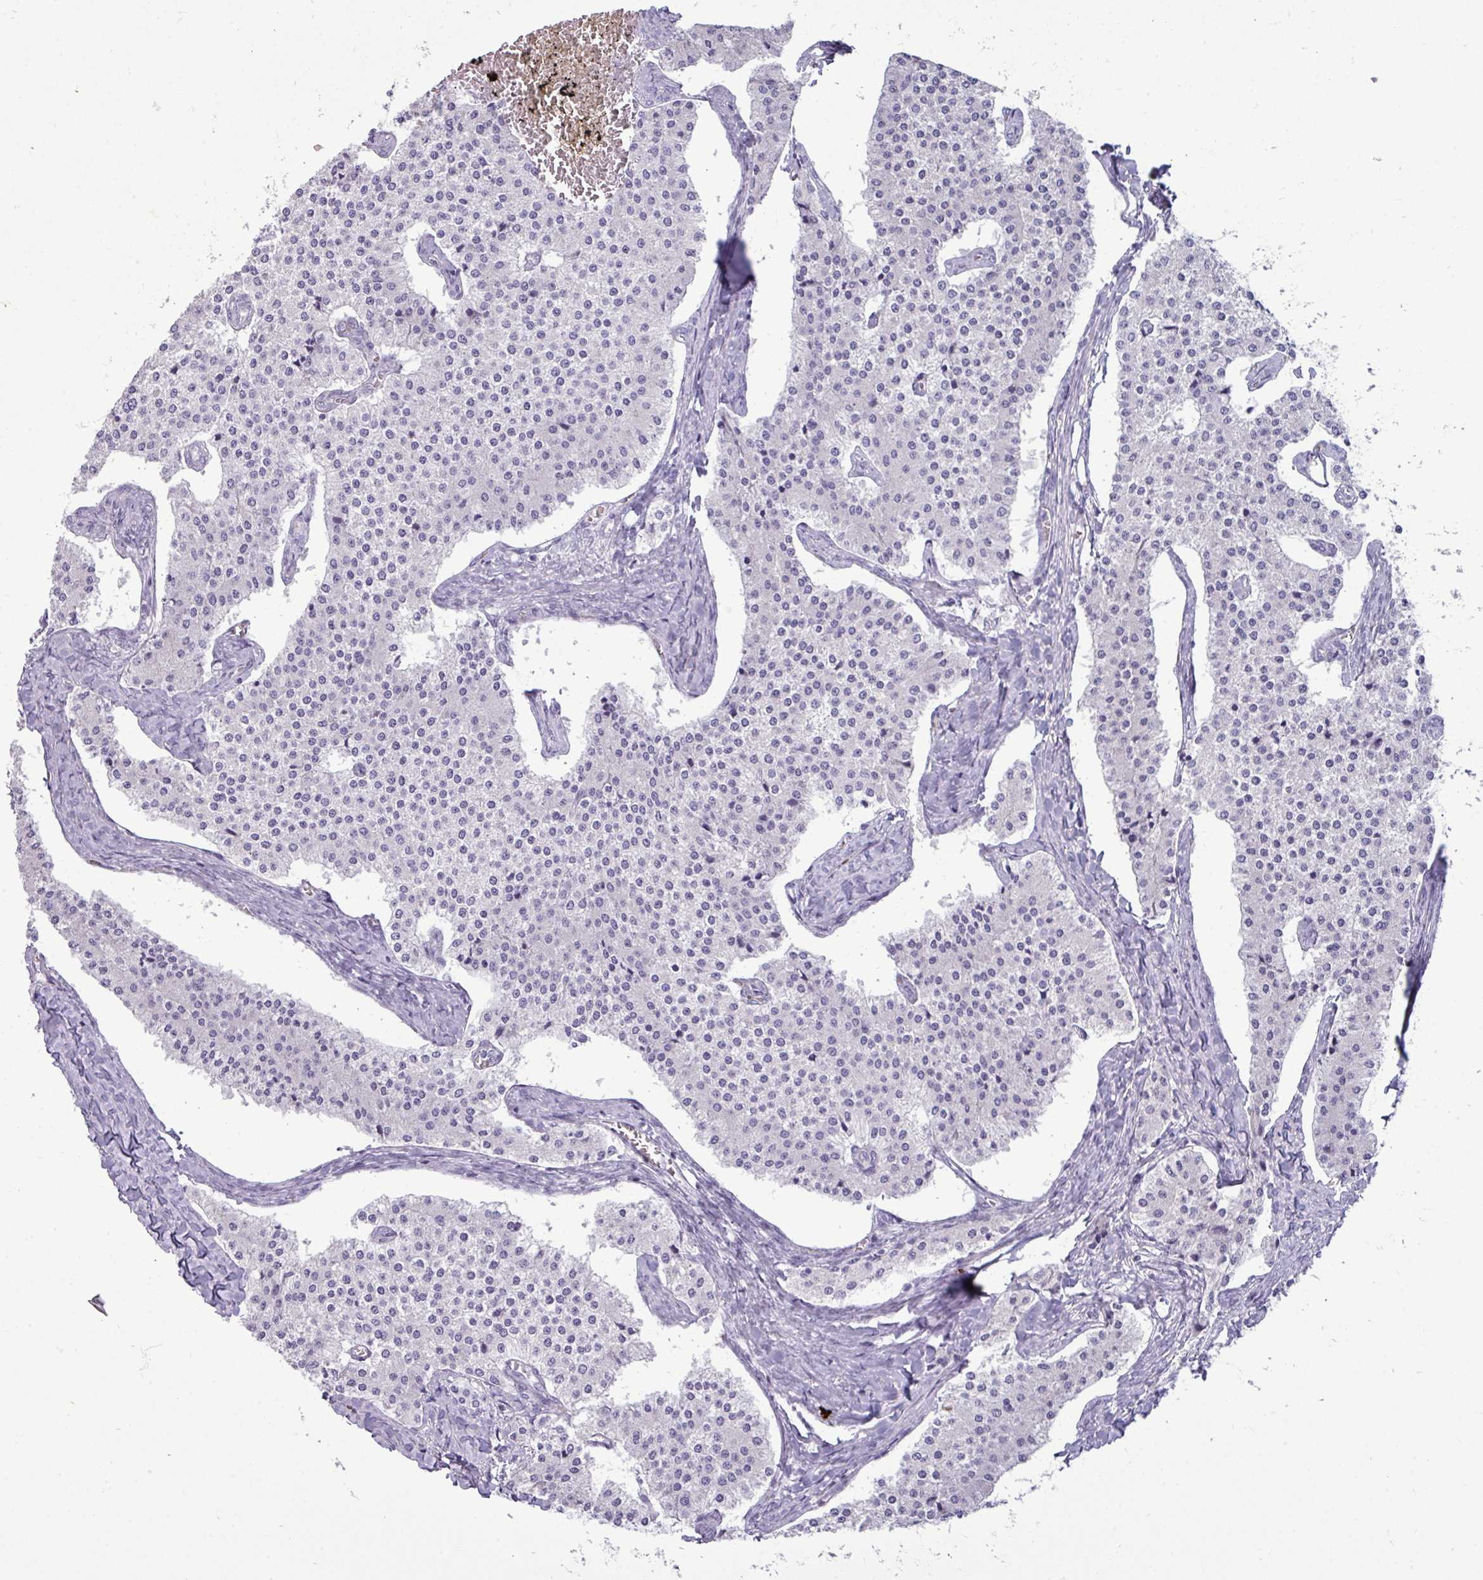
{"staining": {"intensity": "negative", "quantity": "none", "location": "none"}, "tissue": "carcinoid", "cell_type": "Tumor cells", "image_type": "cancer", "snomed": [{"axis": "morphology", "description": "Carcinoid, malignant, NOS"}, {"axis": "topography", "description": "Colon"}], "caption": "Immunohistochemistry of human carcinoid displays no staining in tumor cells.", "gene": "TRIM39", "patient": {"sex": "female", "age": 52}}